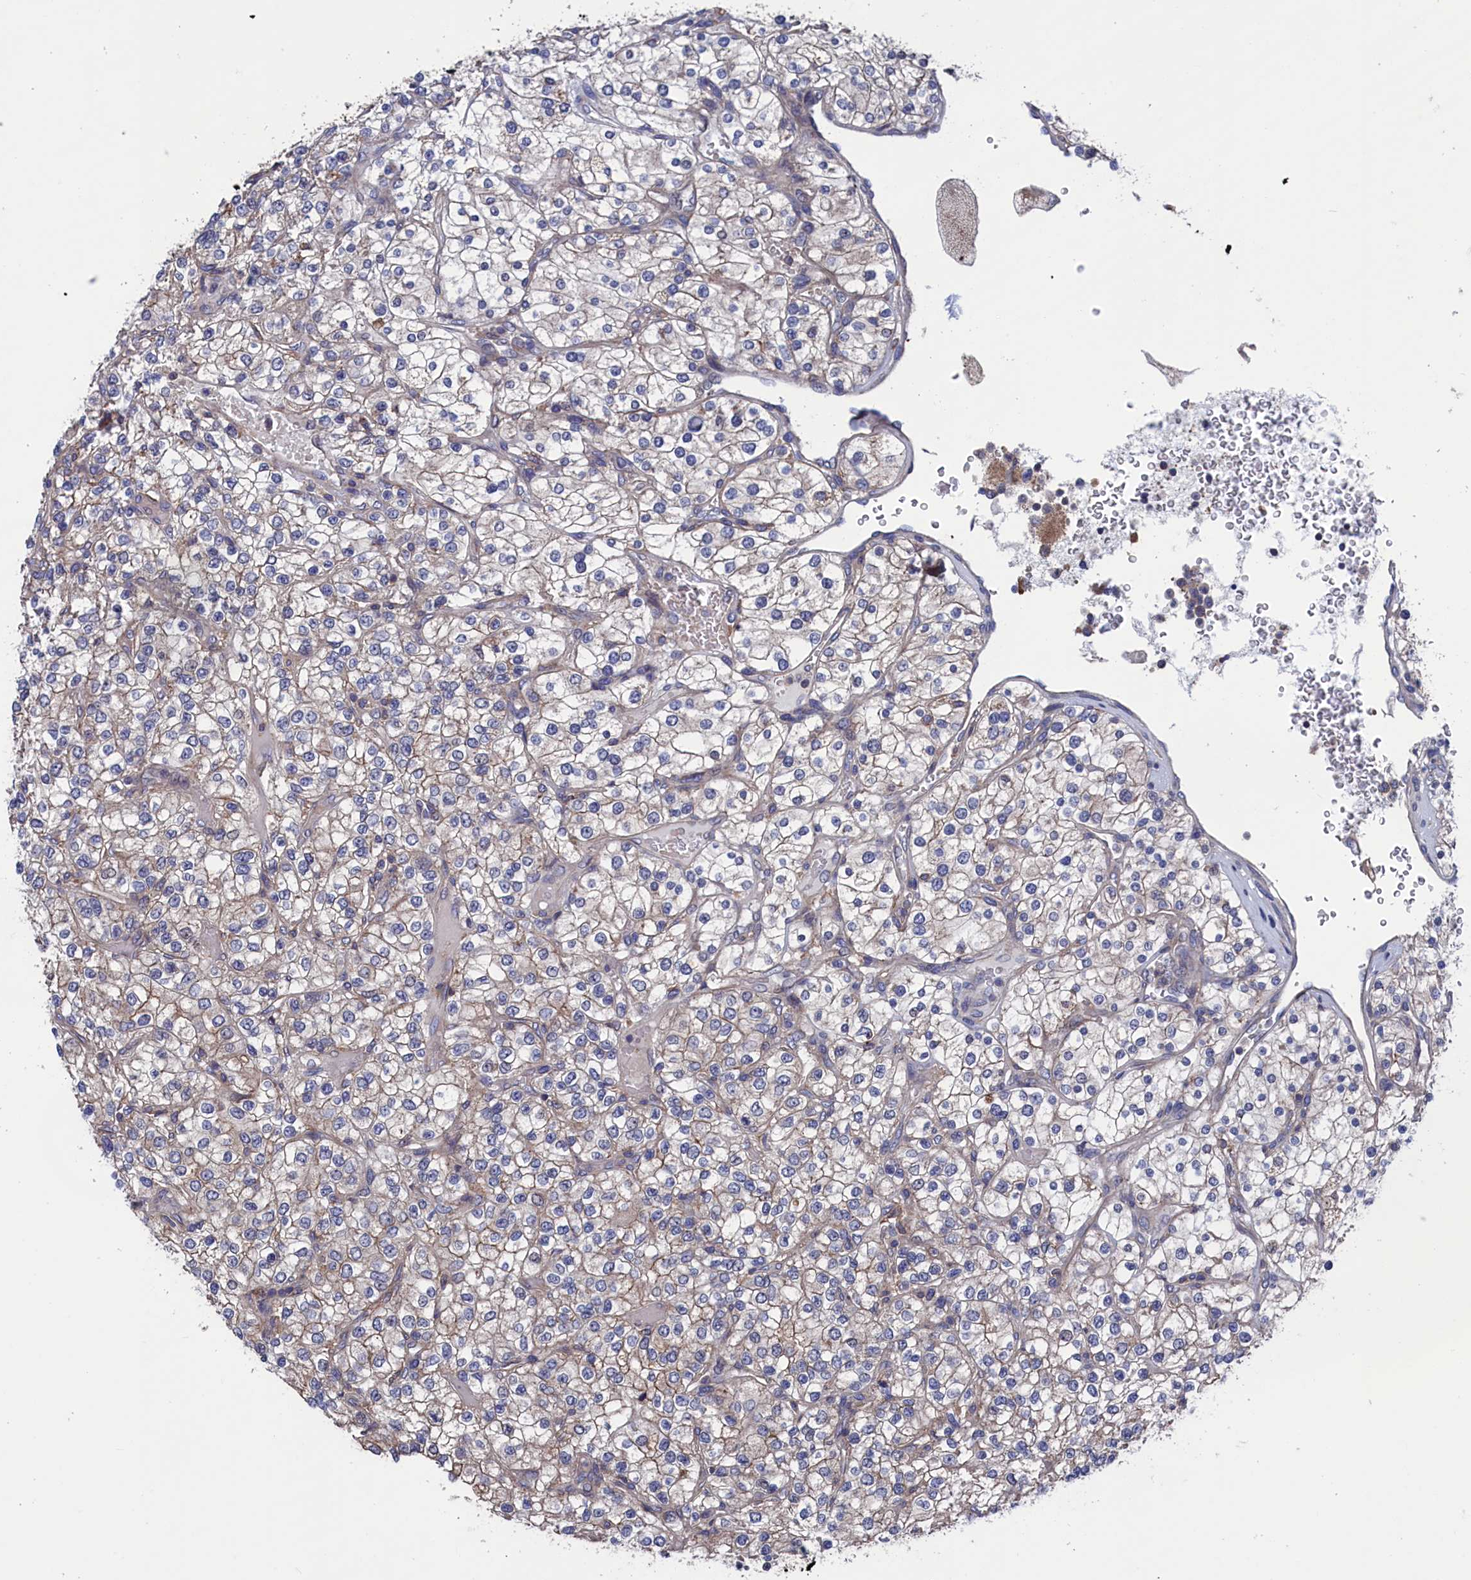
{"staining": {"intensity": "weak", "quantity": "<25%", "location": "cytoplasmic/membranous"}, "tissue": "renal cancer", "cell_type": "Tumor cells", "image_type": "cancer", "snomed": [{"axis": "morphology", "description": "Adenocarcinoma, NOS"}, {"axis": "topography", "description": "Kidney"}], "caption": "Human renal cancer stained for a protein using immunohistochemistry reveals no staining in tumor cells.", "gene": "SPATA13", "patient": {"sex": "male", "age": 80}}